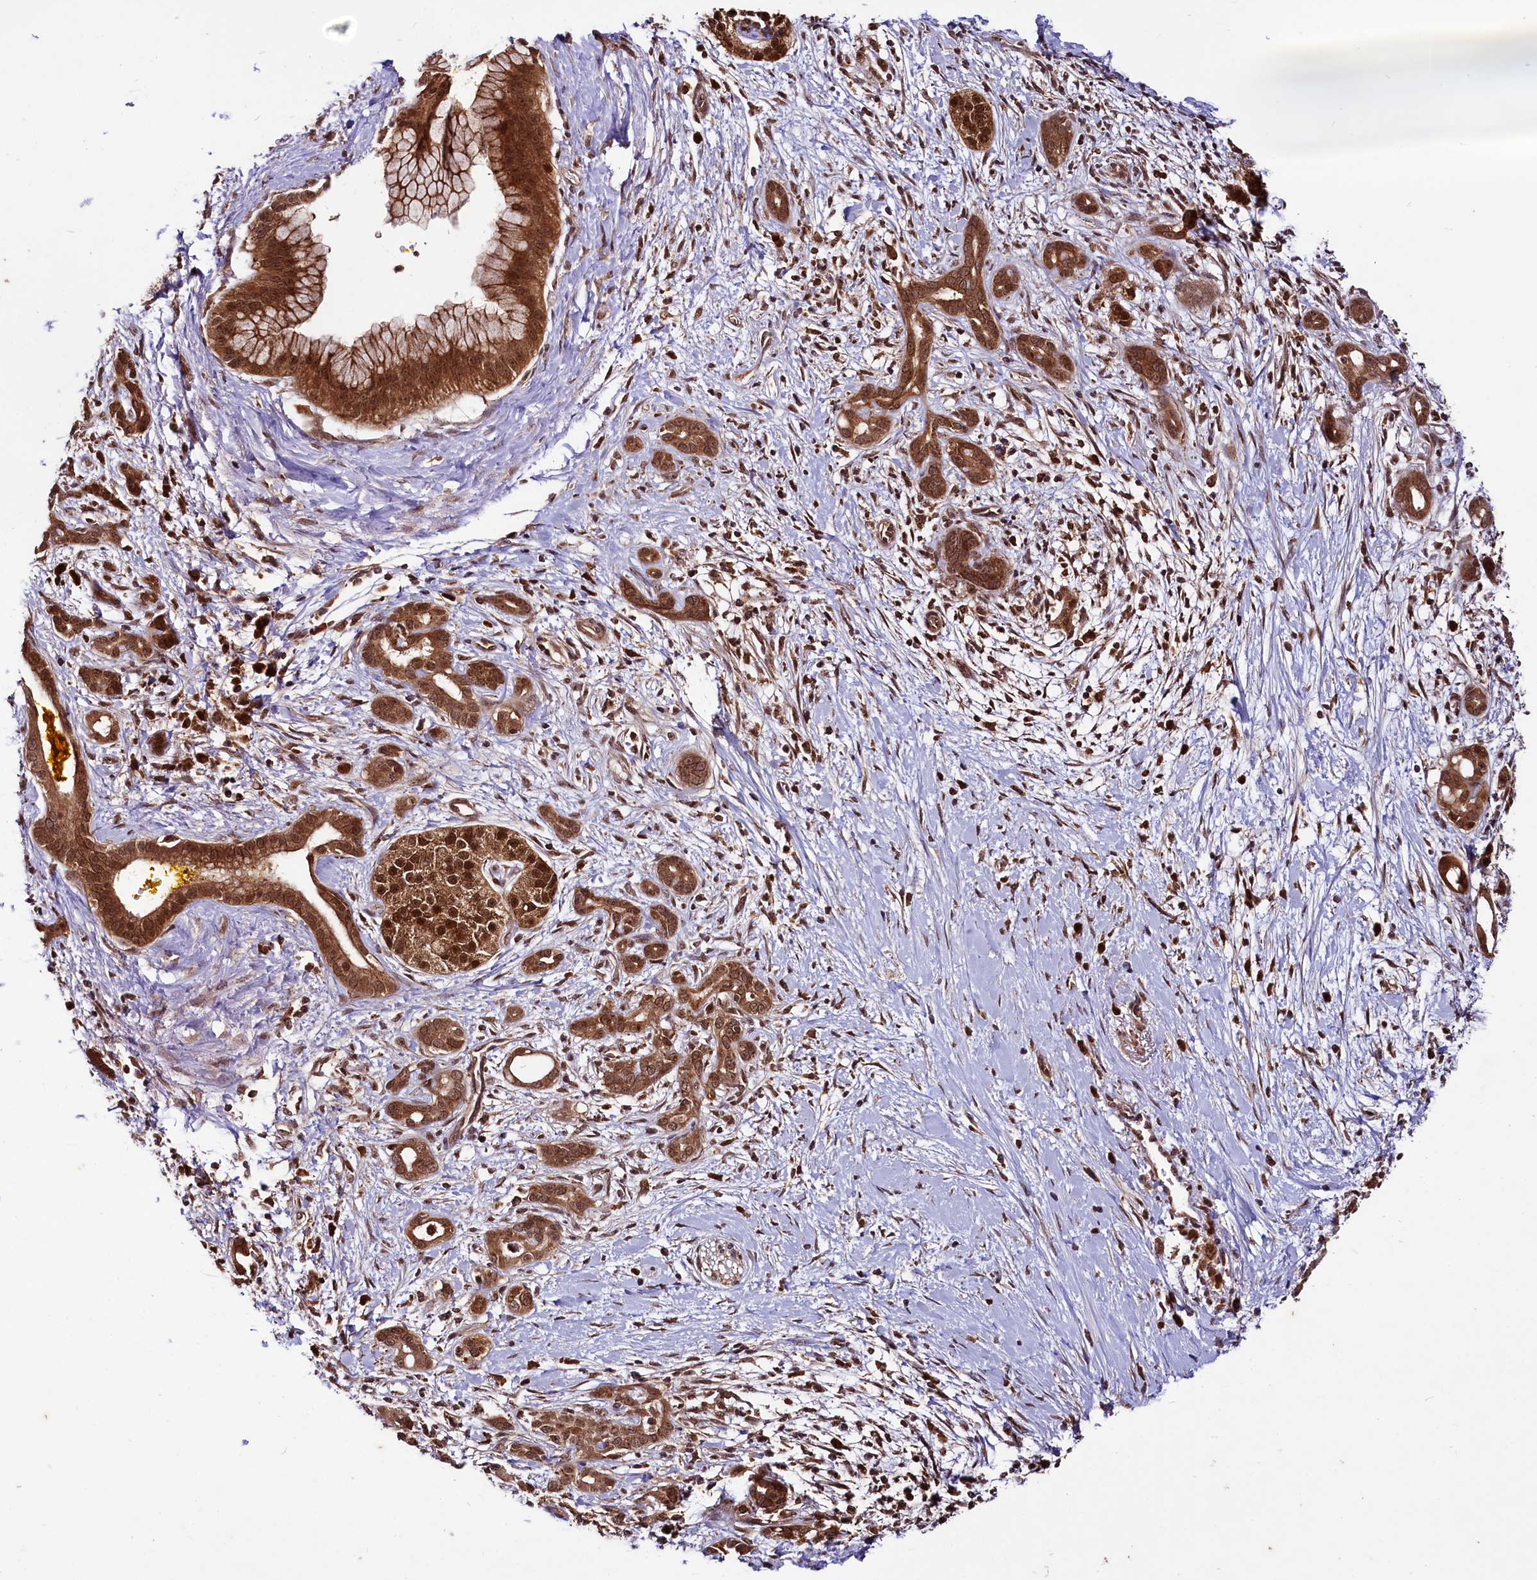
{"staining": {"intensity": "strong", "quantity": ">75%", "location": "cytoplasmic/membranous,nuclear"}, "tissue": "pancreatic cancer", "cell_type": "Tumor cells", "image_type": "cancer", "snomed": [{"axis": "morphology", "description": "Adenocarcinoma, NOS"}, {"axis": "topography", "description": "Pancreas"}], "caption": "Immunohistochemical staining of human pancreatic cancer (adenocarcinoma) exhibits high levels of strong cytoplasmic/membranous and nuclear expression in approximately >75% of tumor cells.", "gene": "UBE3A", "patient": {"sex": "male", "age": 58}}